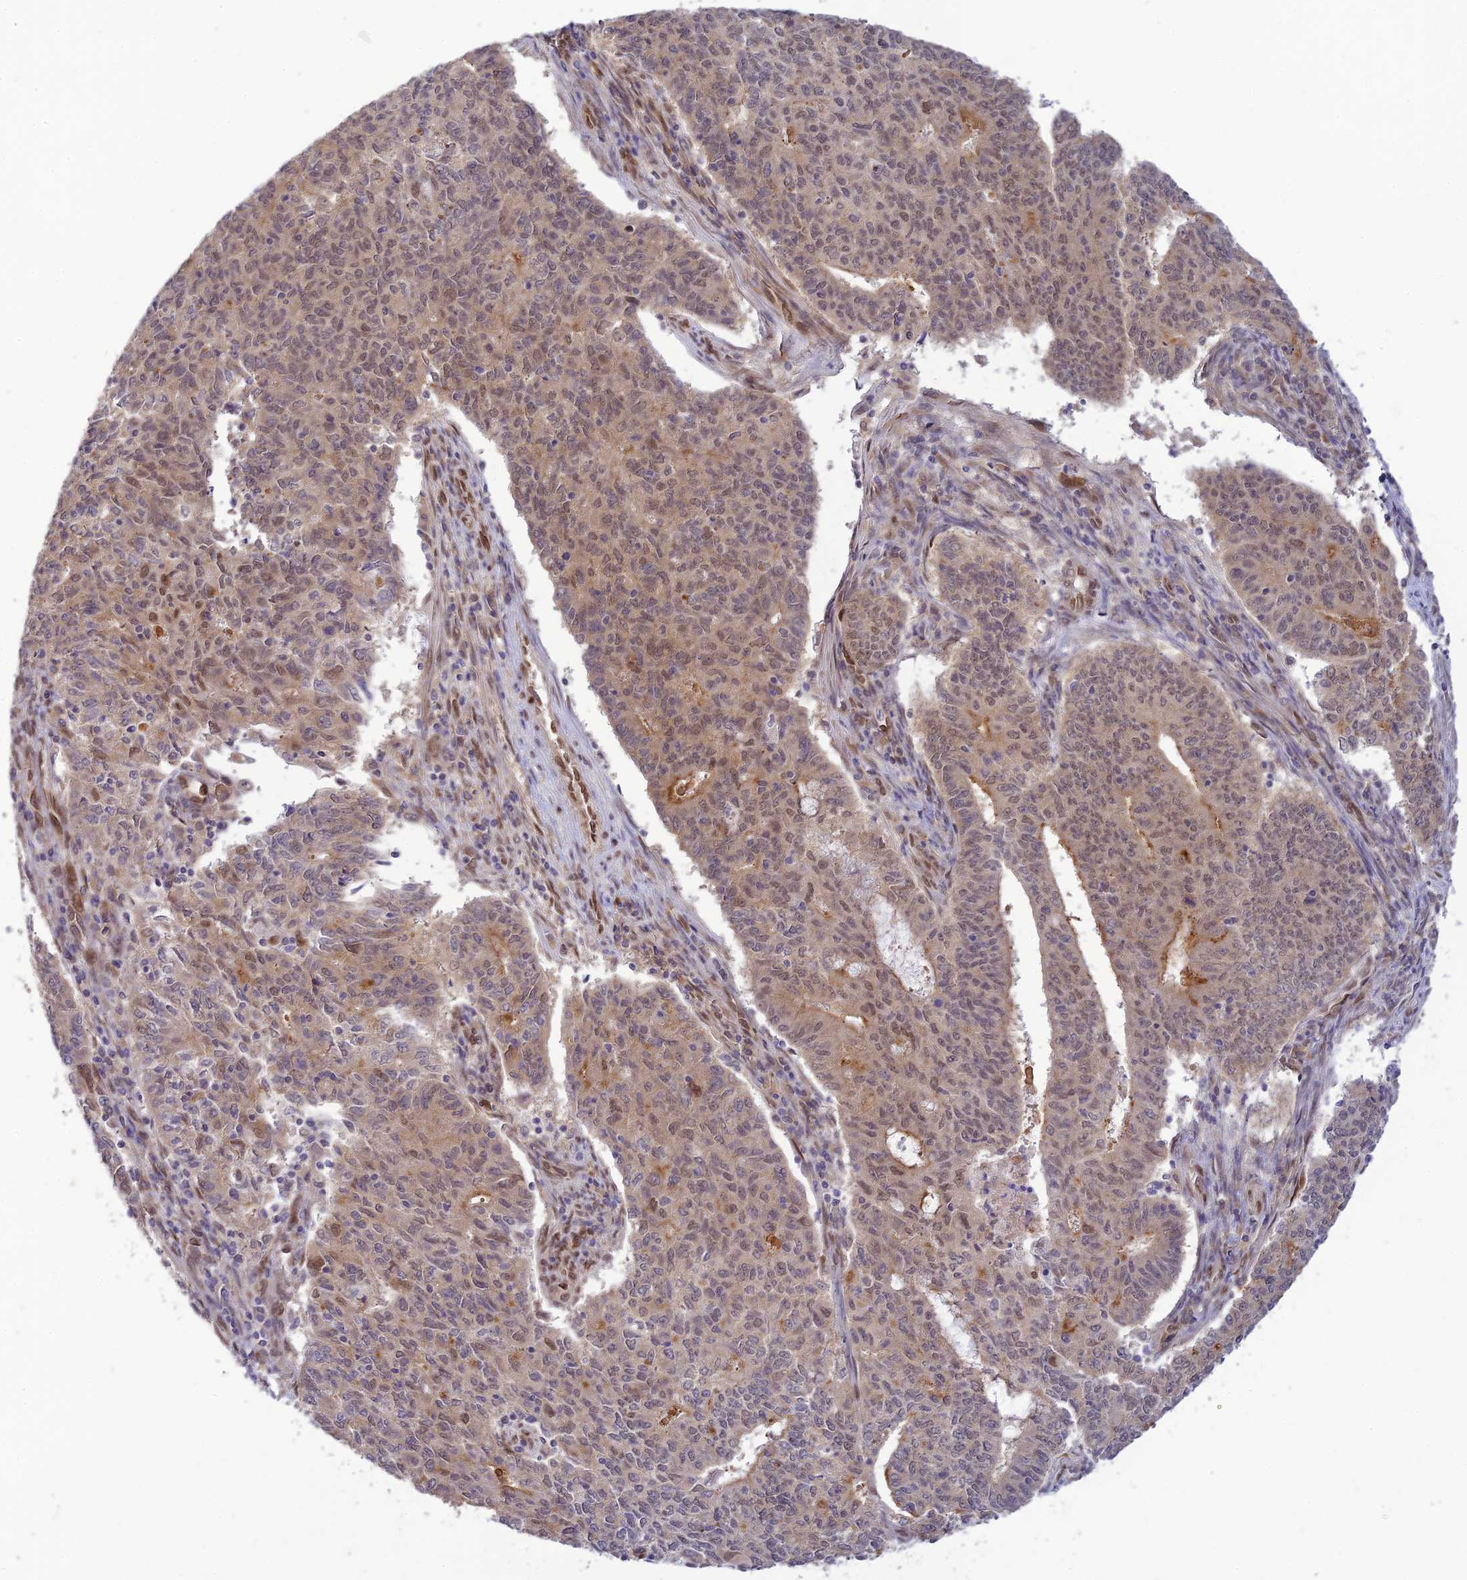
{"staining": {"intensity": "weak", "quantity": "25%-75%", "location": "cytoplasmic/membranous,nuclear"}, "tissue": "endometrial cancer", "cell_type": "Tumor cells", "image_type": "cancer", "snomed": [{"axis": "morphology", "description": "Adenocarcinoma, NOS"}, {"axis": "topography", "description": "Endometrium"}], "caption": "Human endometrial cancer stained for a protein (brown) reveals weak cytoplasmic/membranous and nuclear positive staining in about 25%-75% of tumor cells.", "gene": "SKIC8", "patient": {"sex": "female", "age": 59}}